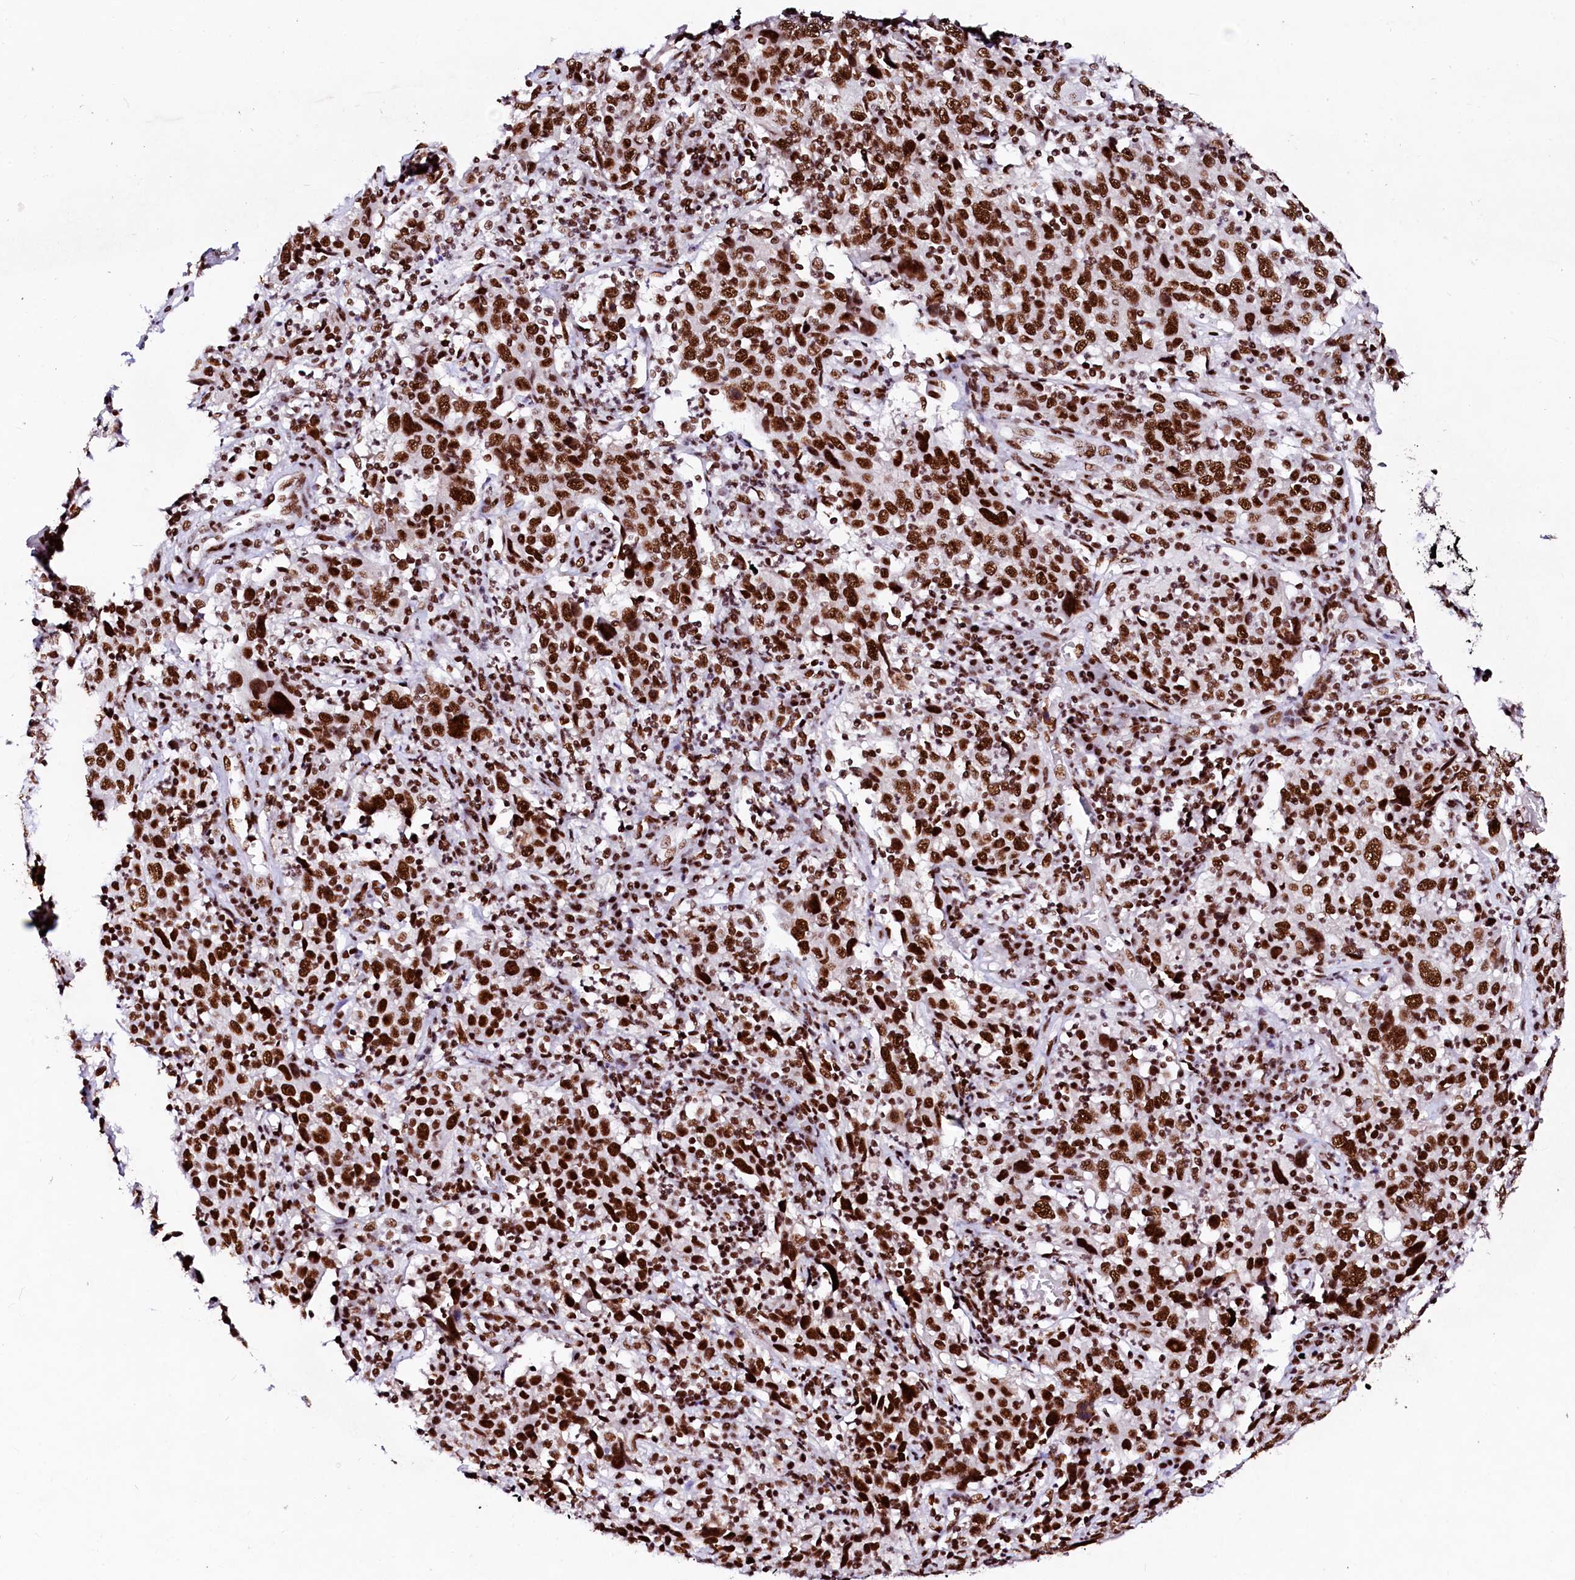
{"staining": {"intensity": "strong", "quantity": ">75%", "location": "nuclear"}, "tissue": "cervical cancer", "cell_type": "Tumor cells", "image_type": "cancer", "snomed": [{"axis": "morphology", "description": "Squamous cell carcinoma, NOS"}, {"axis": "topography", "description": "Cervix"}], "caption": "Brown immunohistochemical staining in human squamous cell carcinoma (cervical) displays strong nuclear positivity in about >75% of tumor cells.", "gene": "CPSF6", "patient": {"sex": "female", "age": 46}}